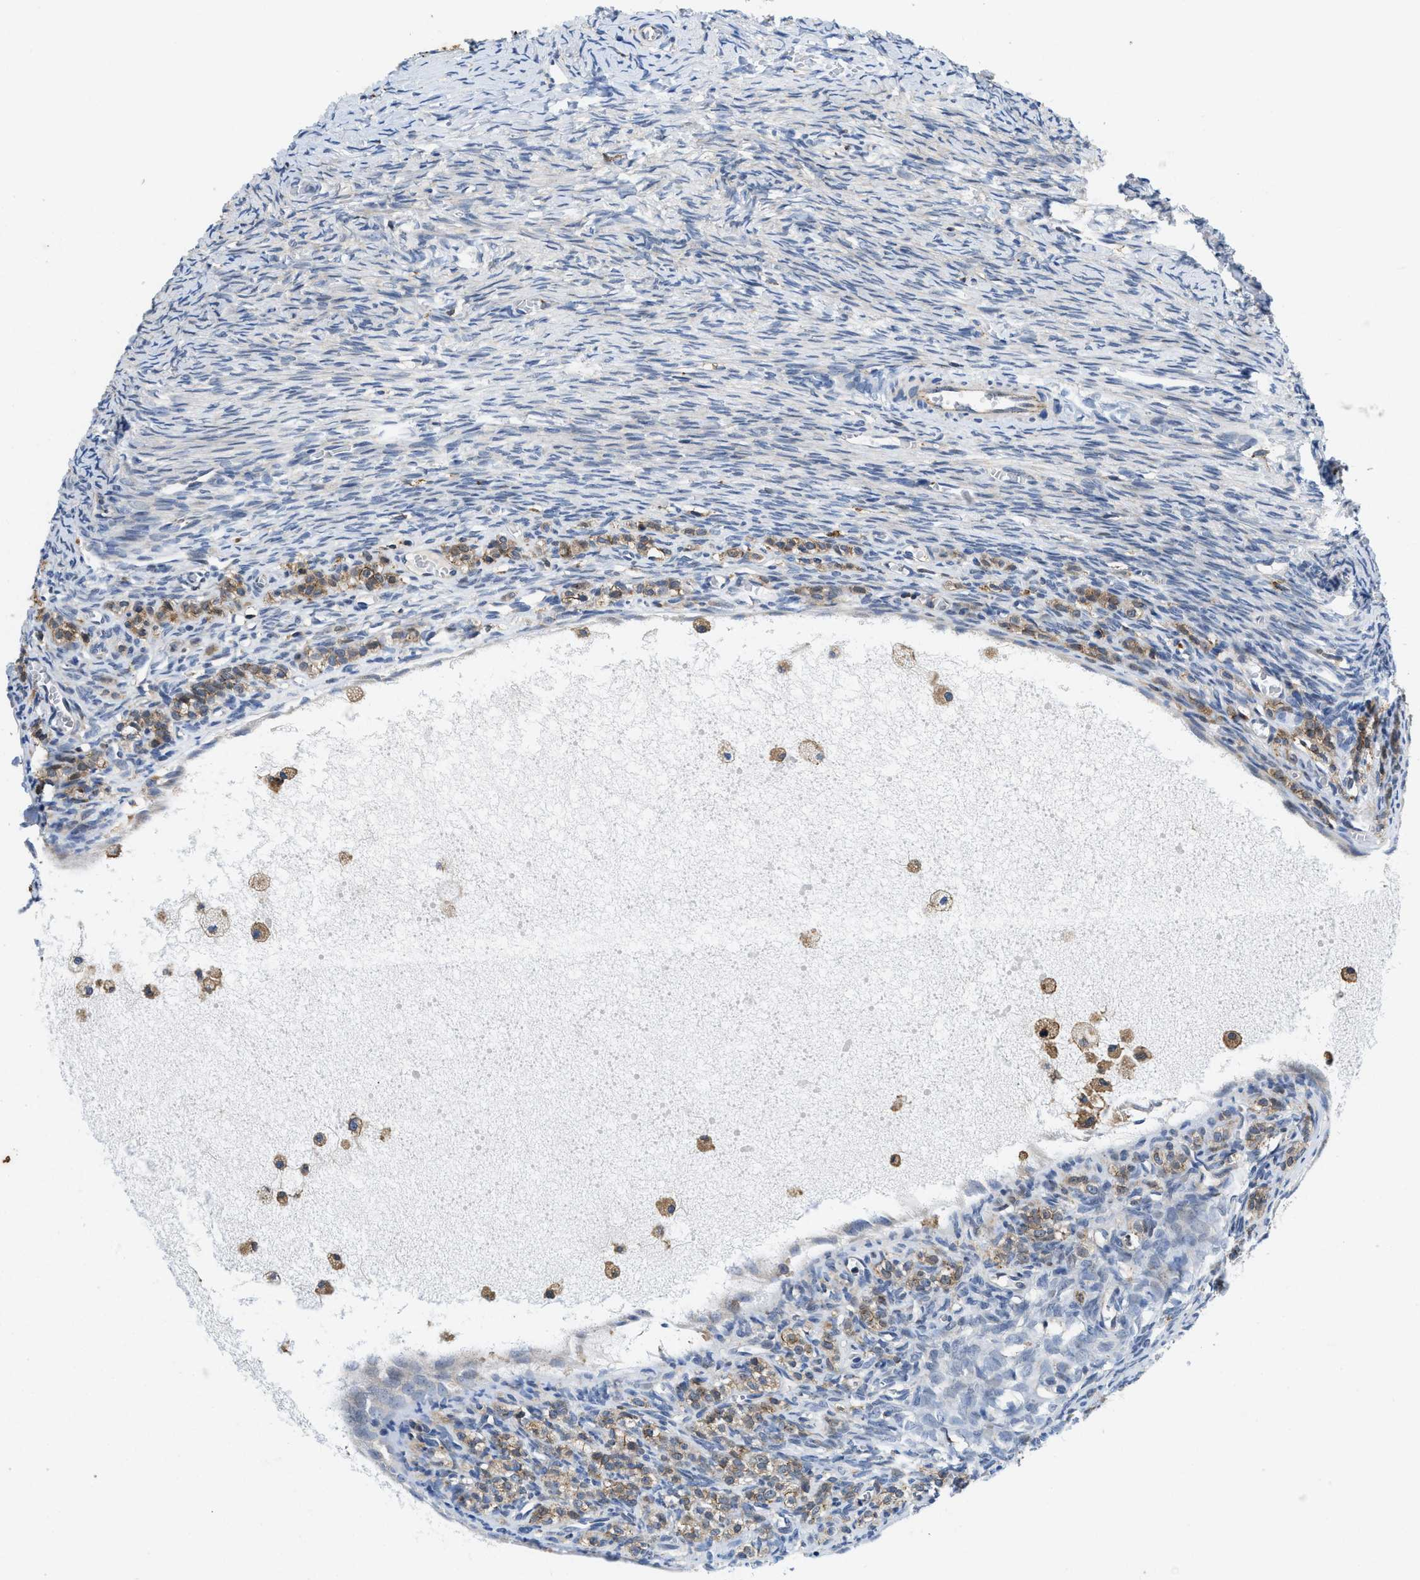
{"staining": {"intensity": "weak", "quantity": ">75%", "location": "cytoplasmic/membranous"}, "tissue": "ovary", "cell_type": "Follicle cells", "image_type": "normal", "snomed": [{"axis": "morphology", "description": "Normal tissue, NOS"}, {"axis": "topography", "description": "Ovary"}], "caption": "A brown stain shows weak cytoplasmic/membranous staining of a protein in follicle cells of benign human ovary. The staining is performed using DAB brown chromogen to label protein expression. The nuclei are counter-stained blue using hematoxylin.", "gene": "ENPP4", "patient": {"sex": "female", "age": 27}}